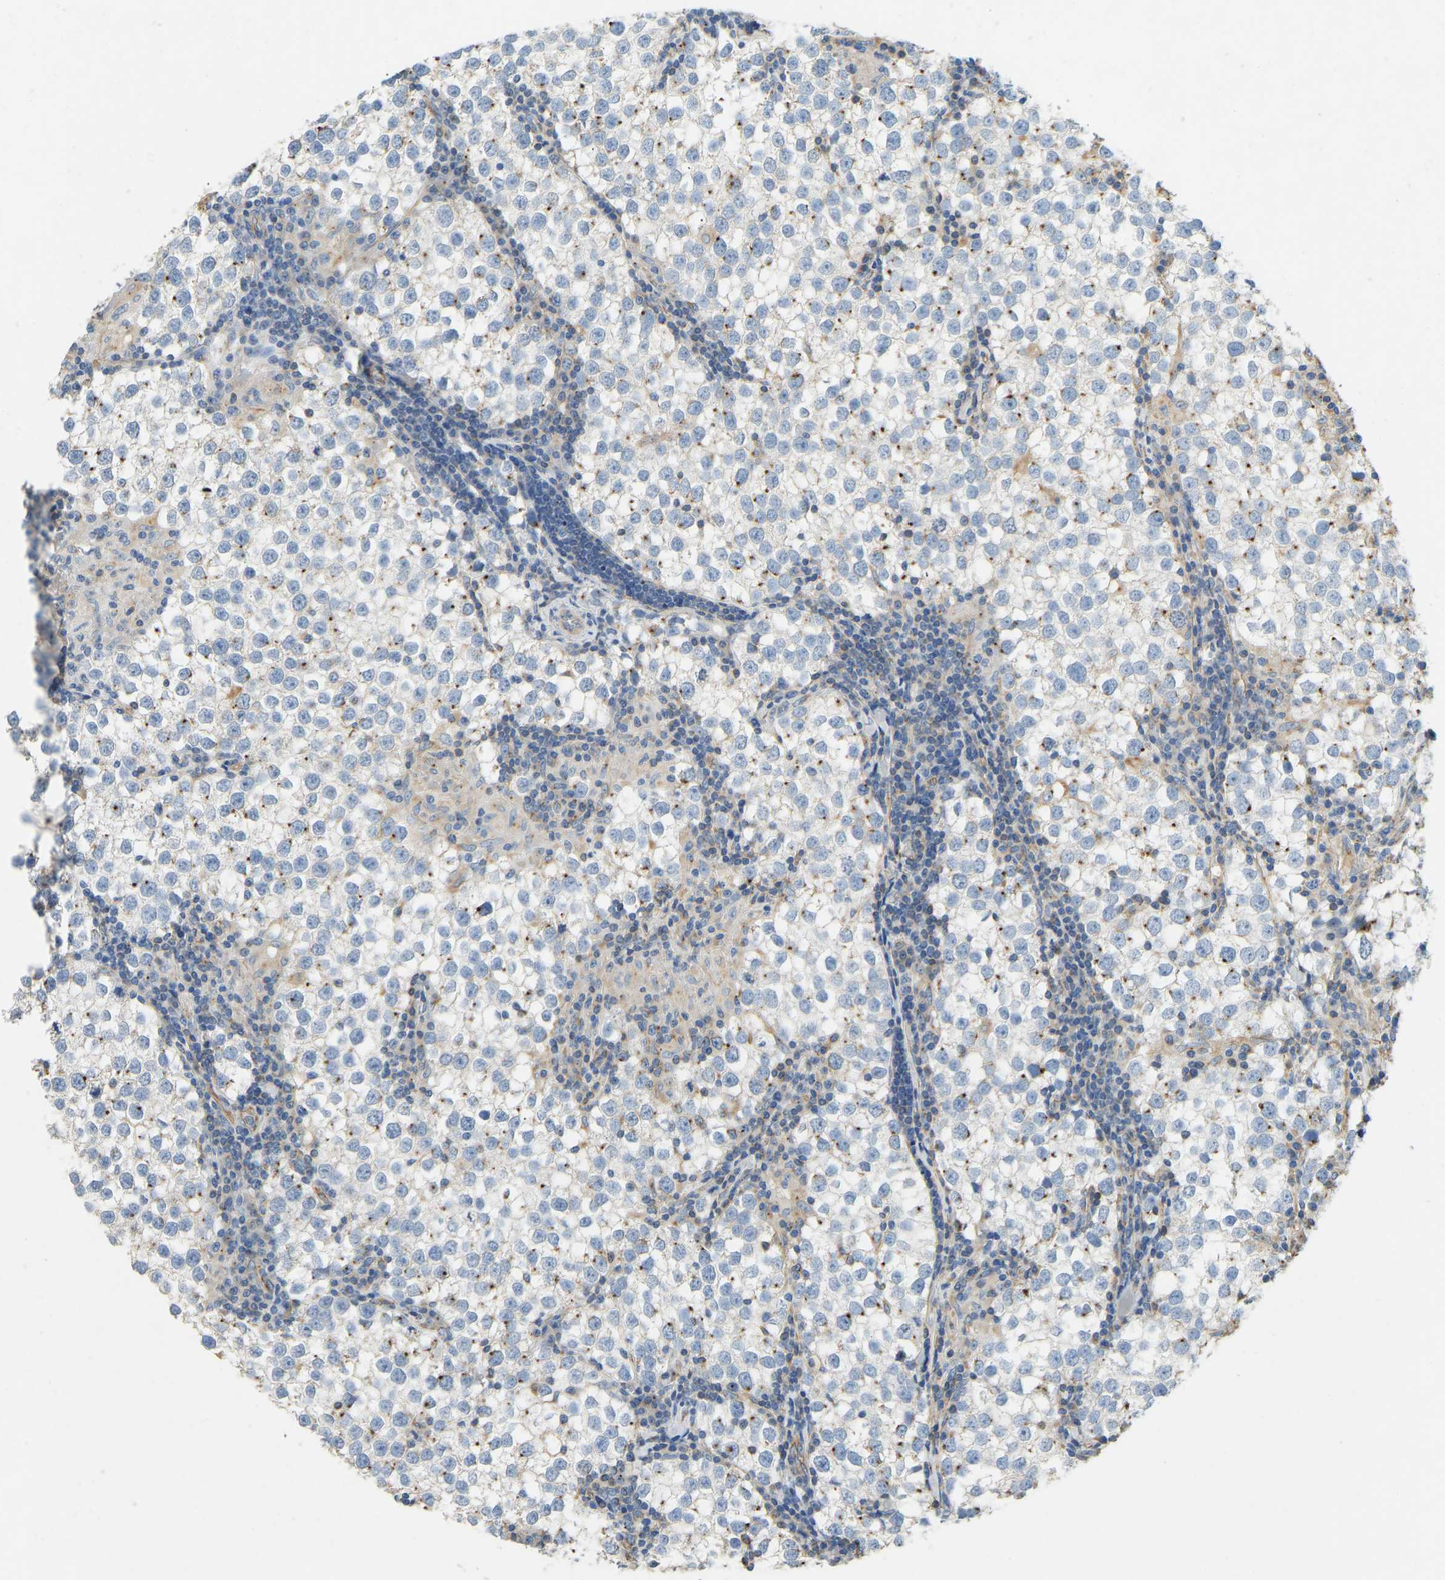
{"staining": {"intensity": "moderate", "quantity": "<25%", "location": "cytoplasmic/membranous"}, "tissue": "testis cancer", "cell_type": "Tumor cells", "image_type": "cancer", "snomed": [{"axis": "morphology", "description": "Seminoma, NOS"}, {"axis": "morphology", "description": "Carcinoma, Embryonal, NOS"}, {"axis": "topography", "description": "Testis"}], "caption": "Testis cancer (seminoma) was stained to show a protein in brown. There is low levels of moderate cytoplasmic/membranous staining in about <25% of tumor cells.", "gene": "TECTA", "patient": {"sex": "male", "age": 36}}